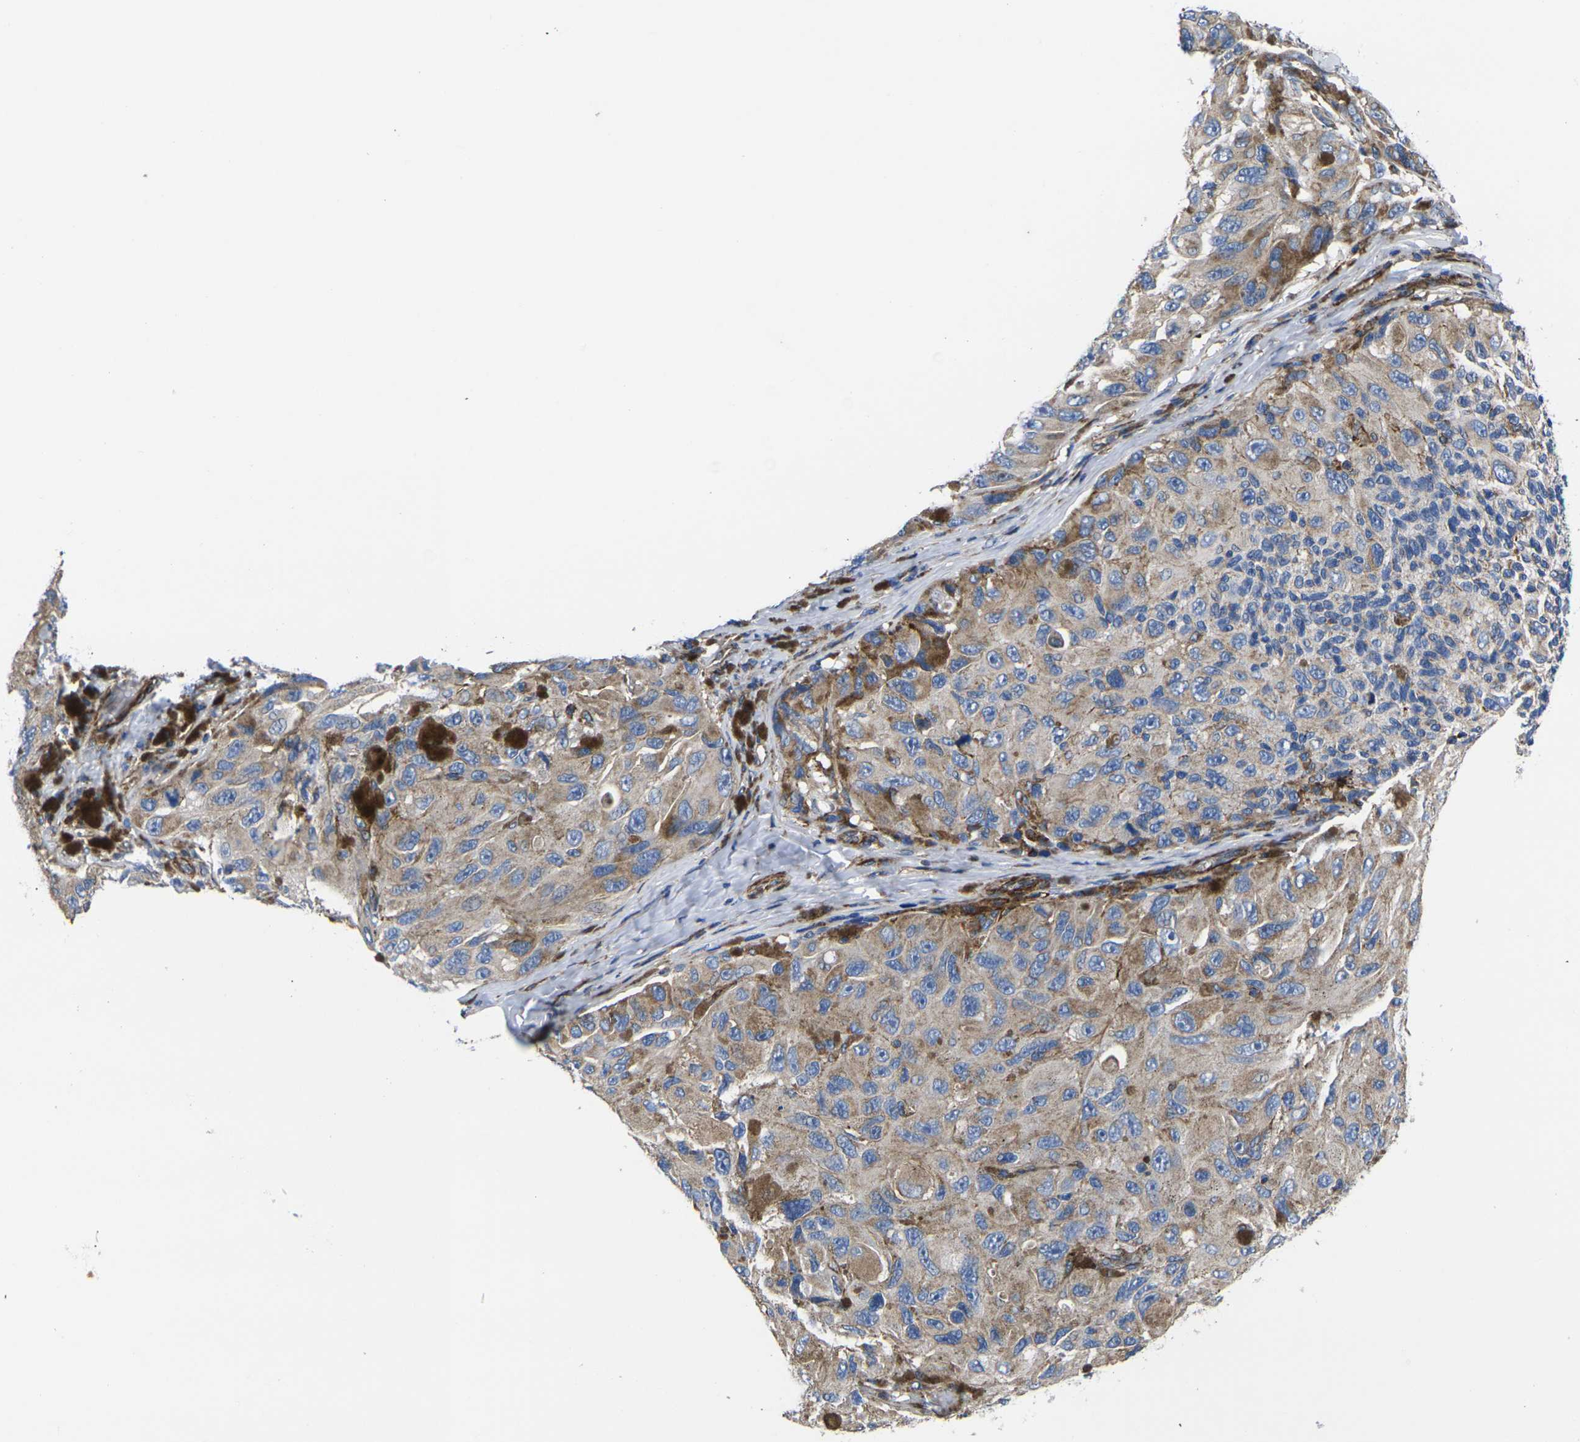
{"staining": {"intensity": "weak", "quantity": ">75%", "location": "cytoplasmic/membranous"}, "tissue": "melanoma", "cell_type": "Tumor cells", "image_type": "cancer", "snomed": [{"axis": "morphology", "description": "Malignant melanoma, NOS"}, {"axis": "topography", "description": "Skin"}], "caption": "A photomicrograph of human malignant melanoma stained for a protein displays weak cytoplasmic/membranous brown staining in tumor cells.", "gene": "GPR4", "patient": {"sex": "female", "age": 73}}